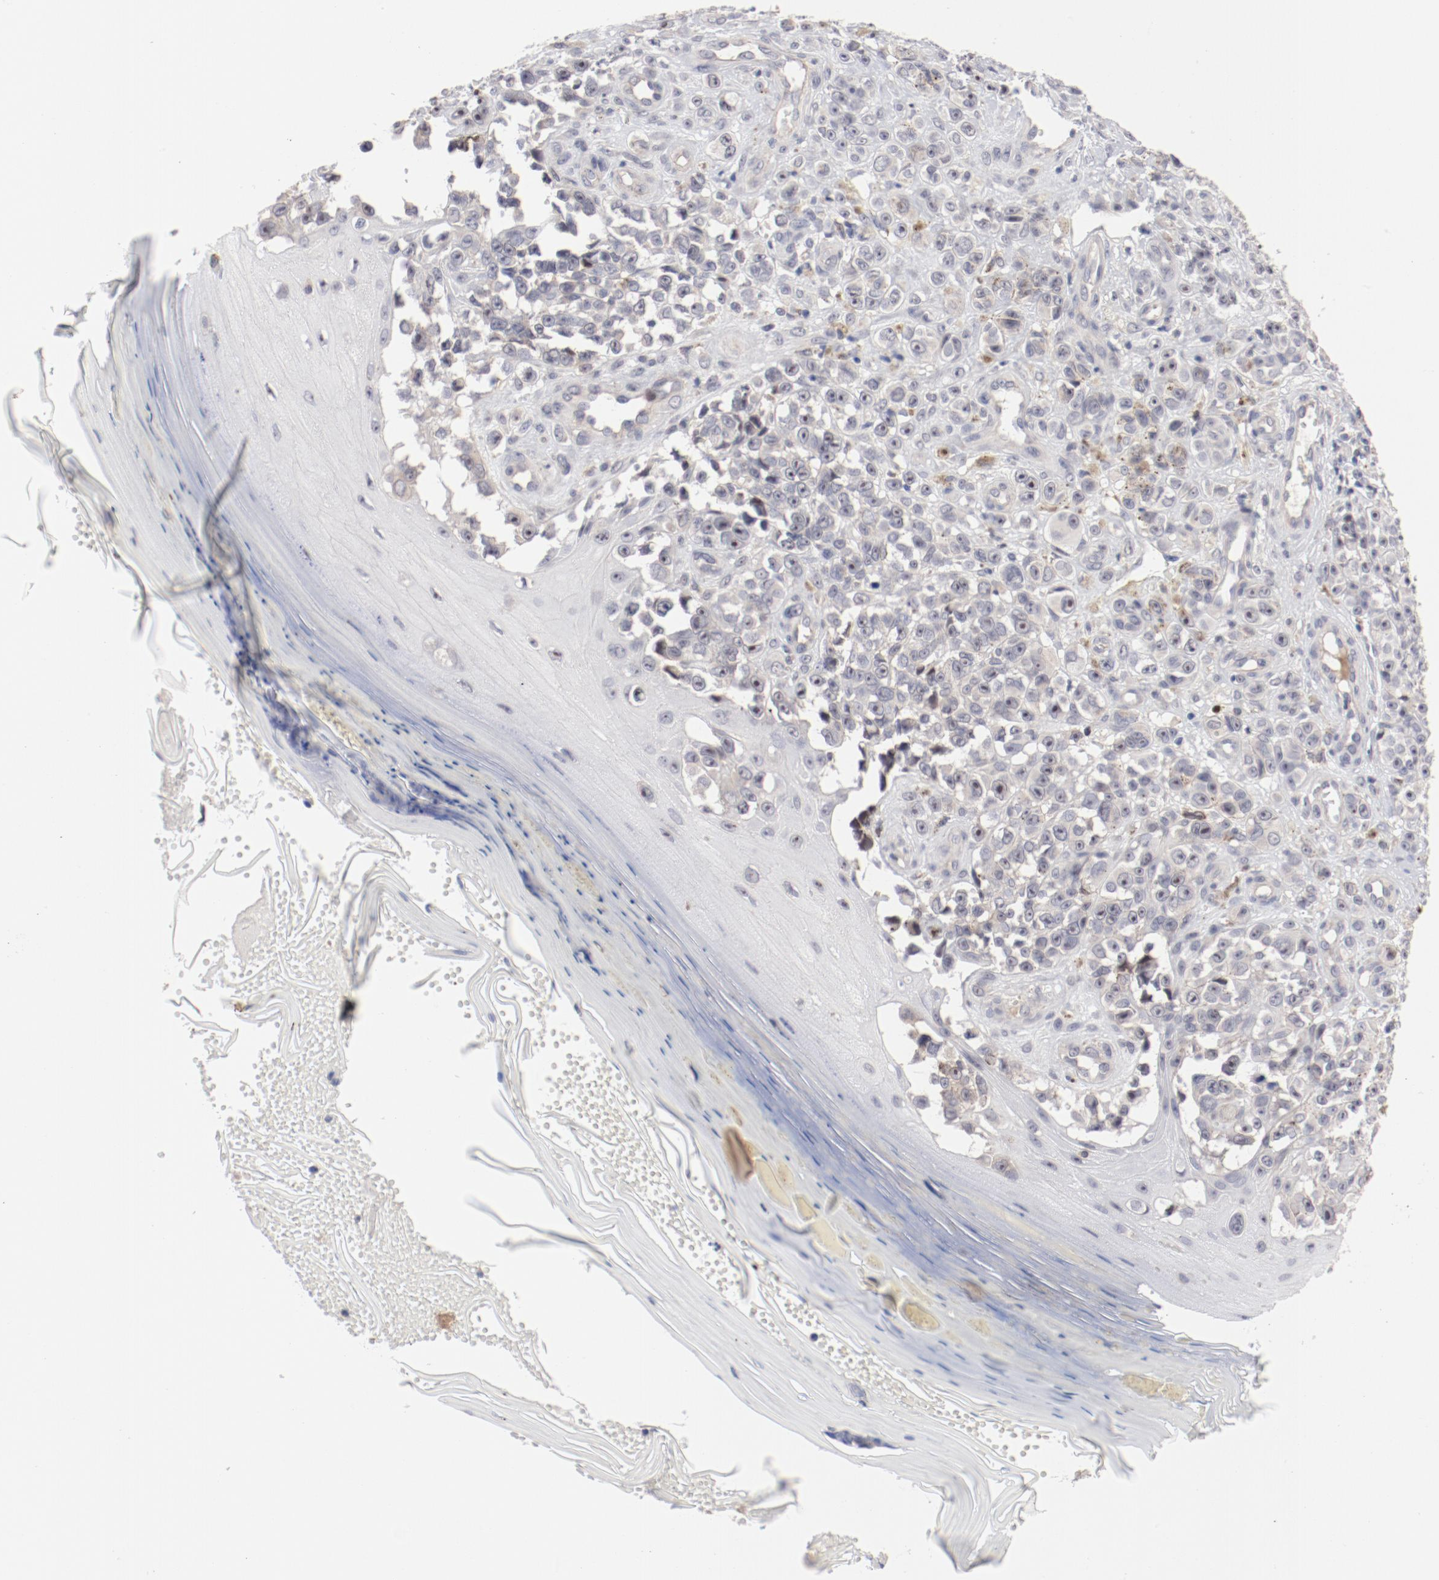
{"staining": {"intensity": "negative", "quantity": "none", "location": "none"}, "tissue": "melanoma", "cell_type": "Tumor cells", "image_type": "cancer", "snomed": [{"axis": "morphology", "description": "Malignant melanoma, NOS"}, {"axis": "topography", "description": "Skin"}], "caption": "A micrograph of human melanoma is negative for staining in tumor cells. Nuclei are stained in blue.", "gene": "FSCB", "patient": {"sex": "female", "age": 82}}